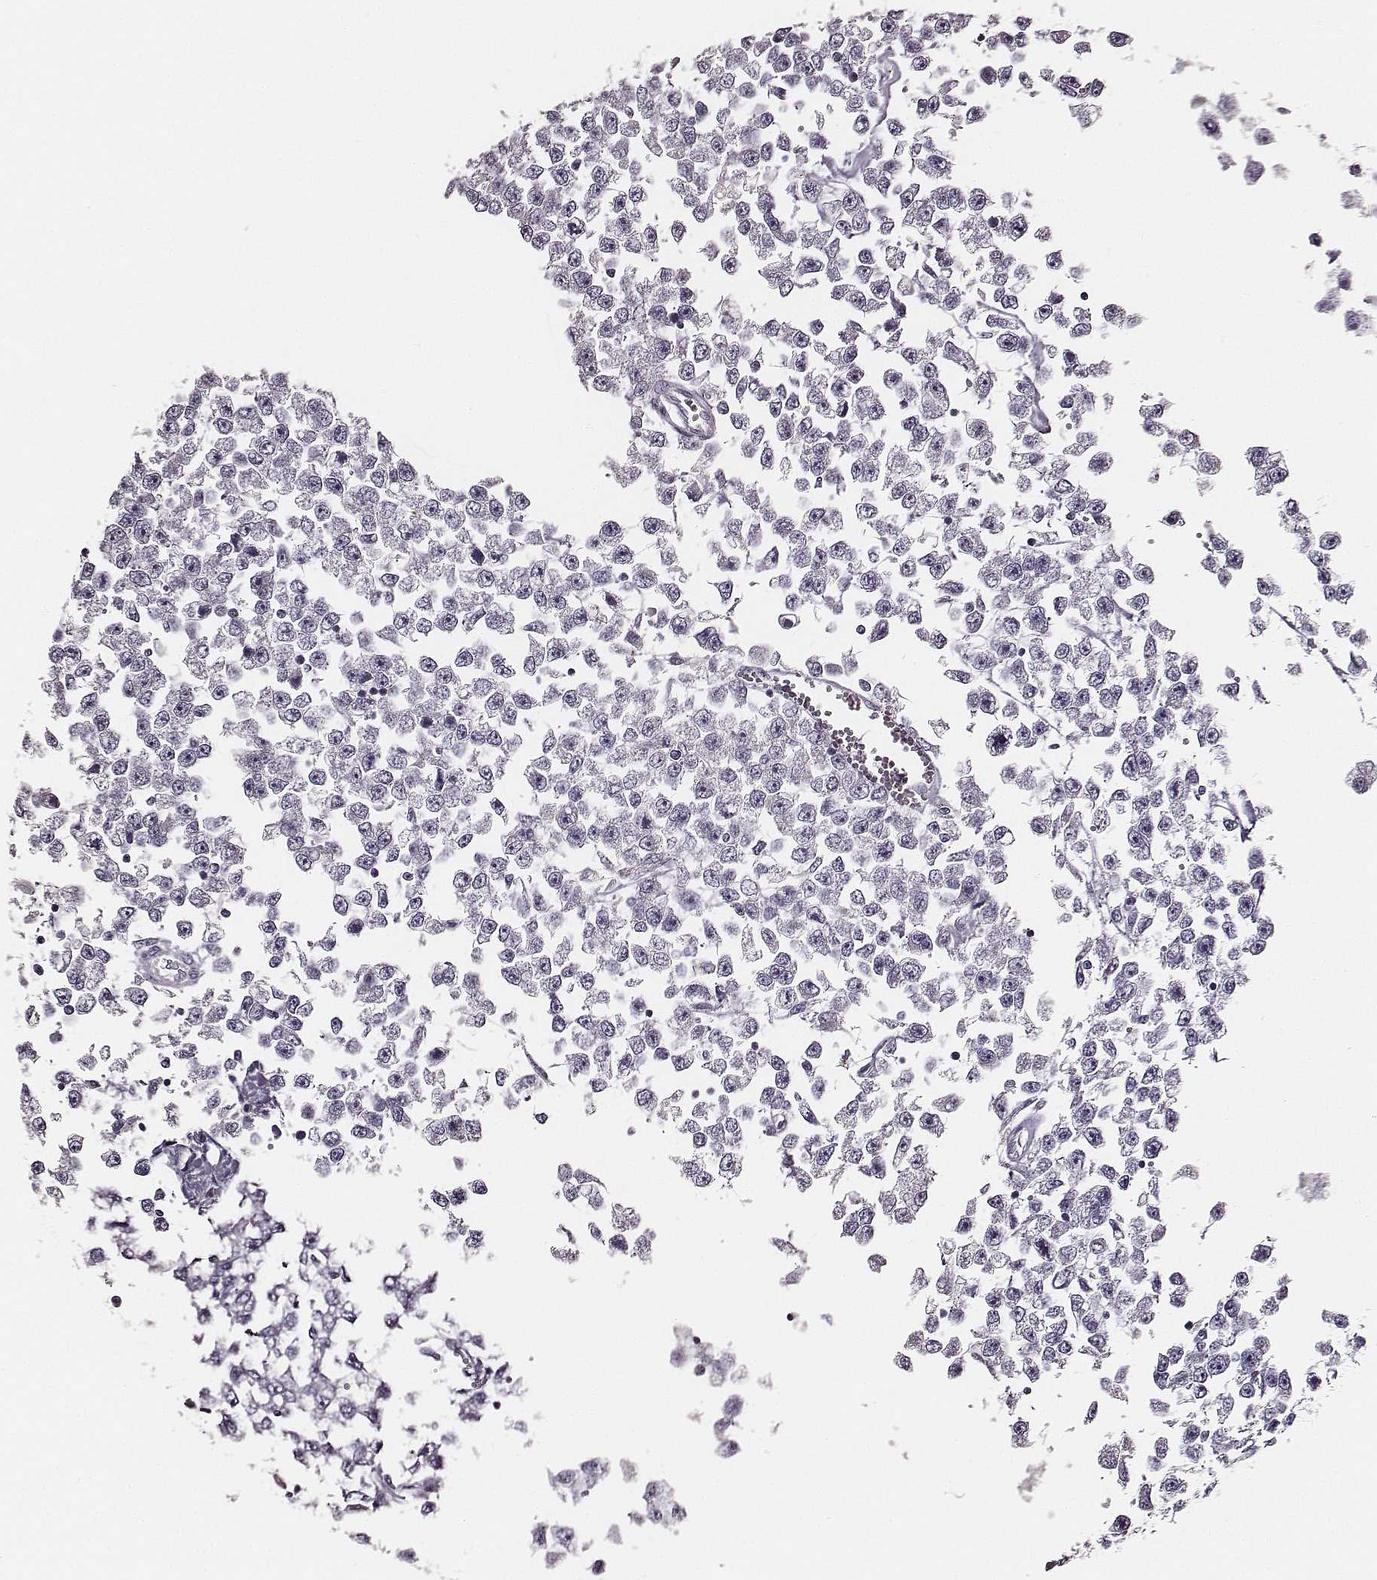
{"staining": {"intensity": "negative", "quantity": "none", "location": "none"}, "tissue": "testis cancer", "cell_type": "Tumor cells", "image_type": "cancer", "snomed": [{"axis": "morphology", "description": "Seminoma, NOS"}, {"axis": "topography", "description": "Testis"}], "caption": "DAB (3,3'-diaminobenzidine) immunohistochemical staining of human testis cancer (seminoma) demonstrates no significant positivity in tumor cells.", "gene": "UBL4B", "patient": {"sex": "male", "age": 34}}